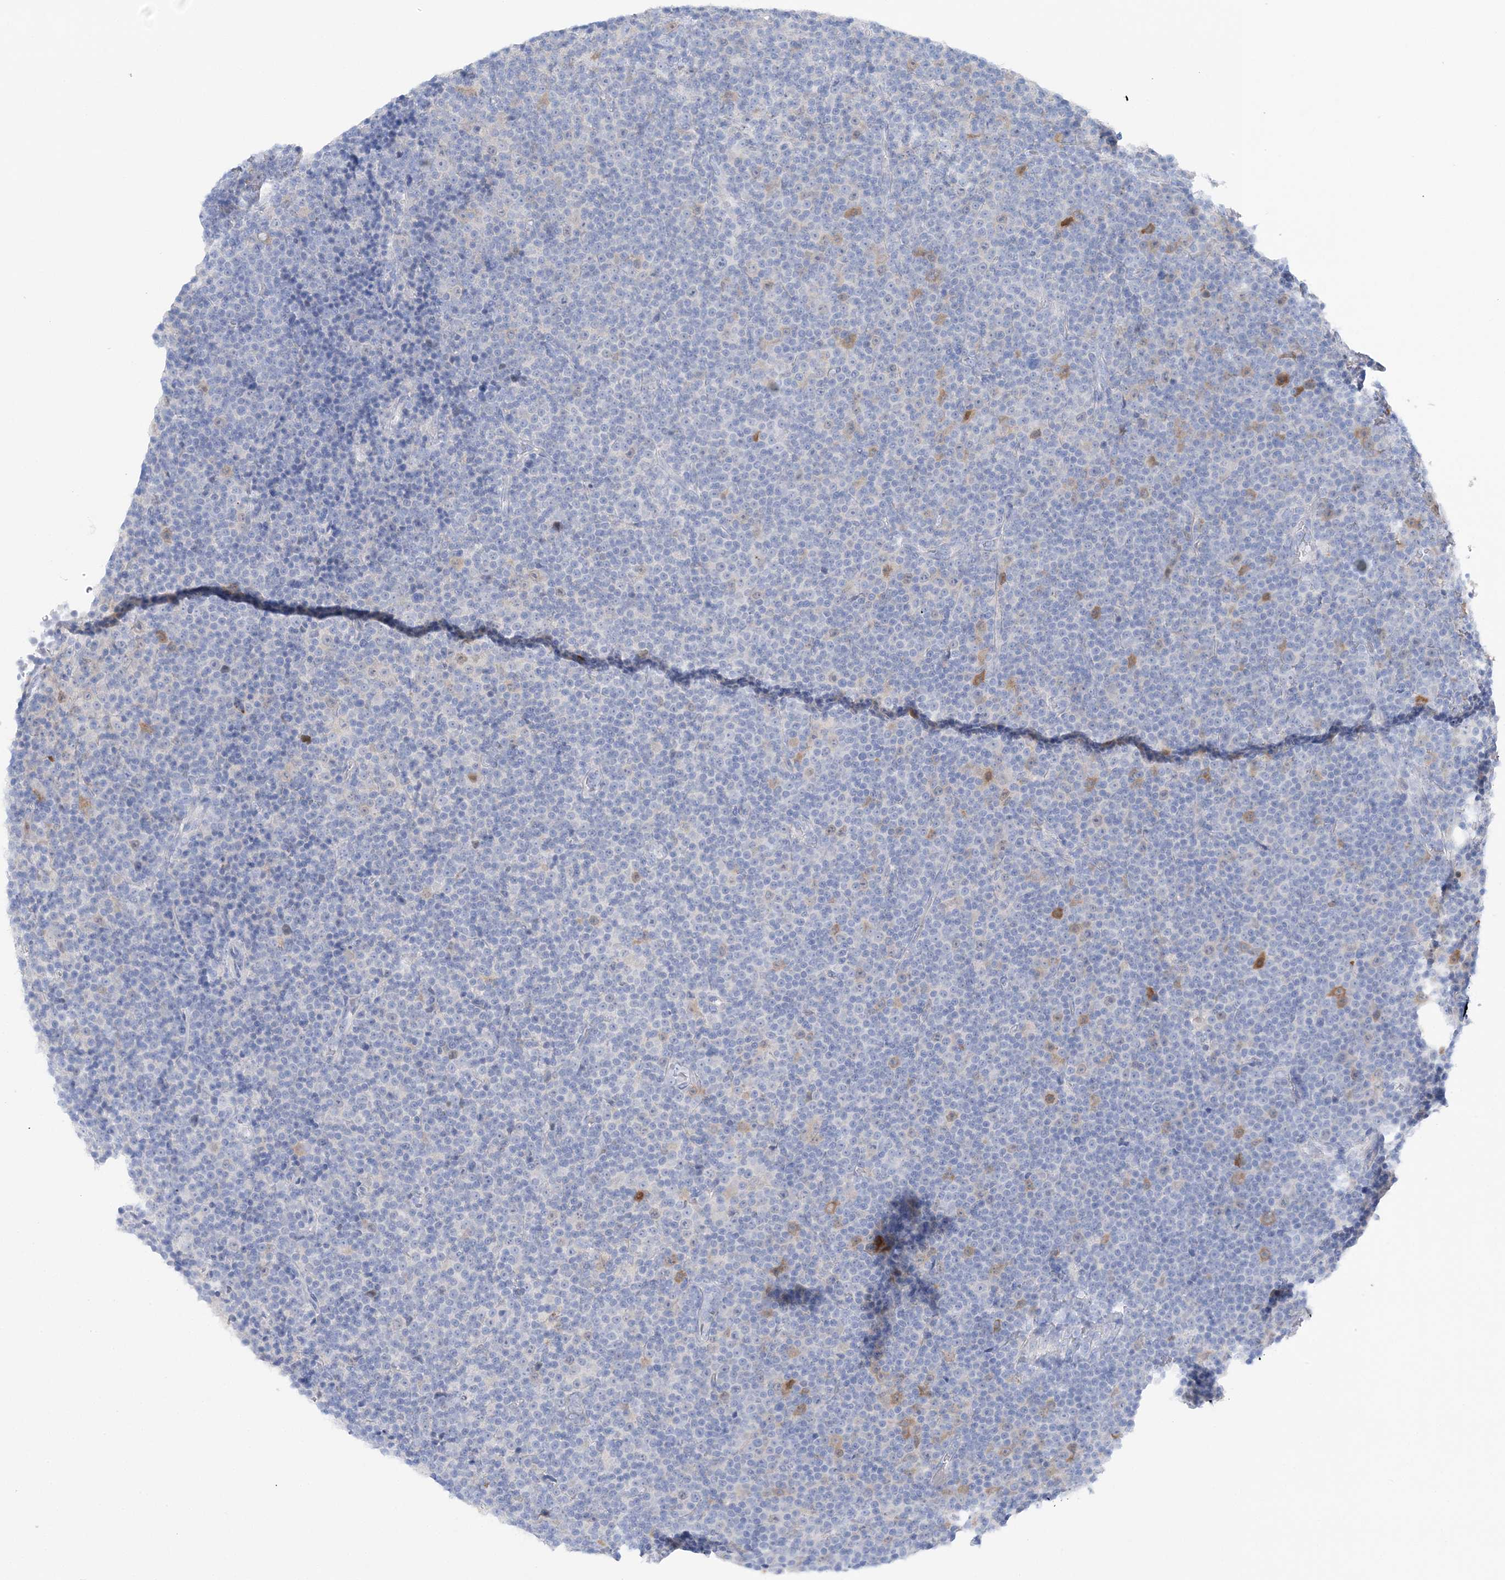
{"staining": {"intensity": "negative", "quantity": "none", "location": "none"}, "tissue": "lymphoma", "cell_type": "Tumor cells", "image_type": "cancer", "snomed": [{"axis": "morphology", "description": "Malignant lymphoma, non-Hodgkin's type, Low grade"}, {"axis": "topography", "description": "Lymph node"}], "caption": "Immunohistochemistry histopathology image of neoplastic tissue: human lymphoma stained with DAB (3,3'-diaminobenzidine) demonstrates no significant protein expression in tumor cells.", "gene": "HMGCS1", "patient": {"sex": "female", "age": 67}}